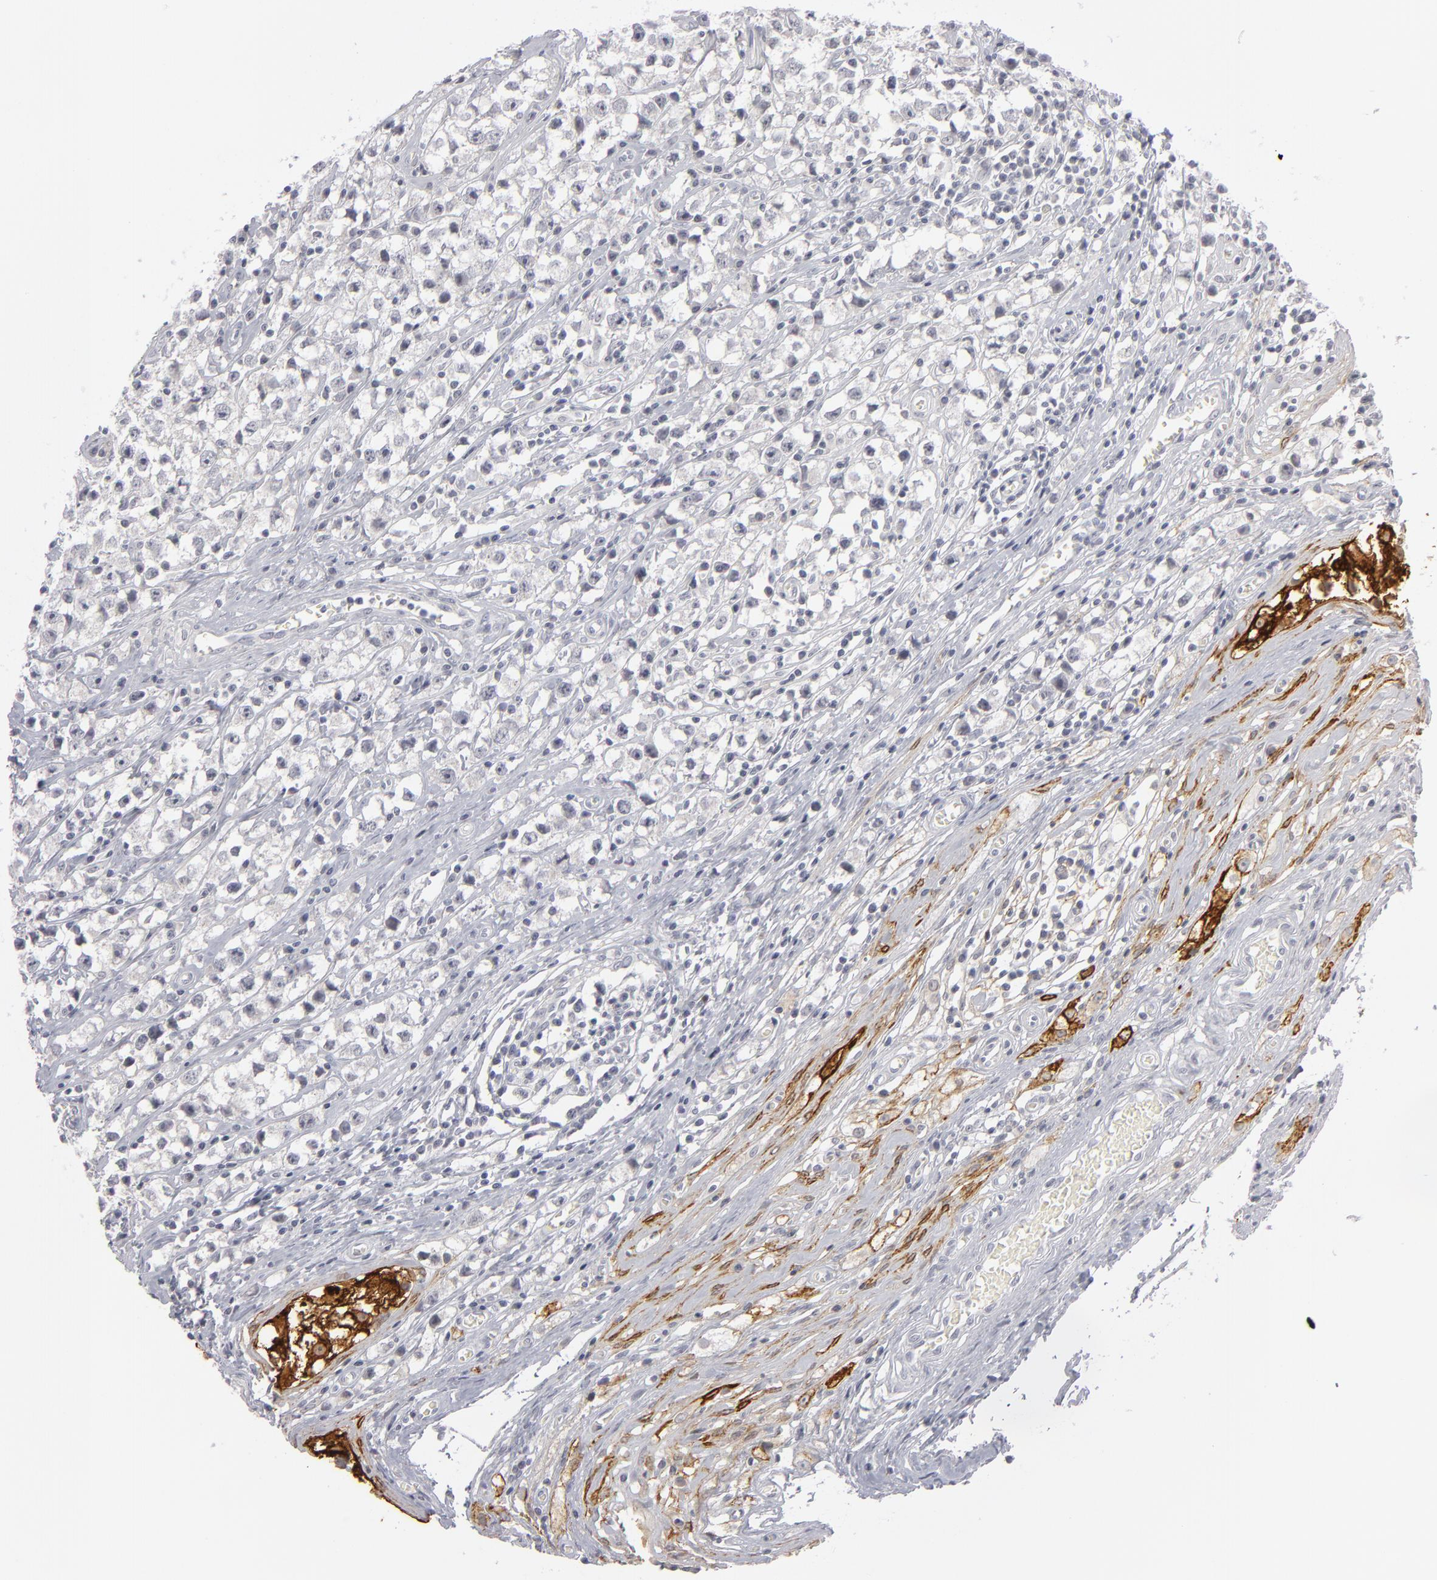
{"staining": {"intensity": "negative", "quantity": "none", "location": "none"}, "tissue": "testis cancer", "cell_type": "Tumor cells", "image_type": "cancer", "snomed": [{"axis": "morphology", "description": "Seminoma, NOS"}, {"axis": "topography", "description": "Testis"}], "caption": "High power microscopy photomicrograph of an immunohistochemistry (IHC) histopathology image of testis cancer (seminoma), revealing no significant staining in tumor cells.", "gene": "KIAA1210", "patient": {"sex": "male", "age": 35}}